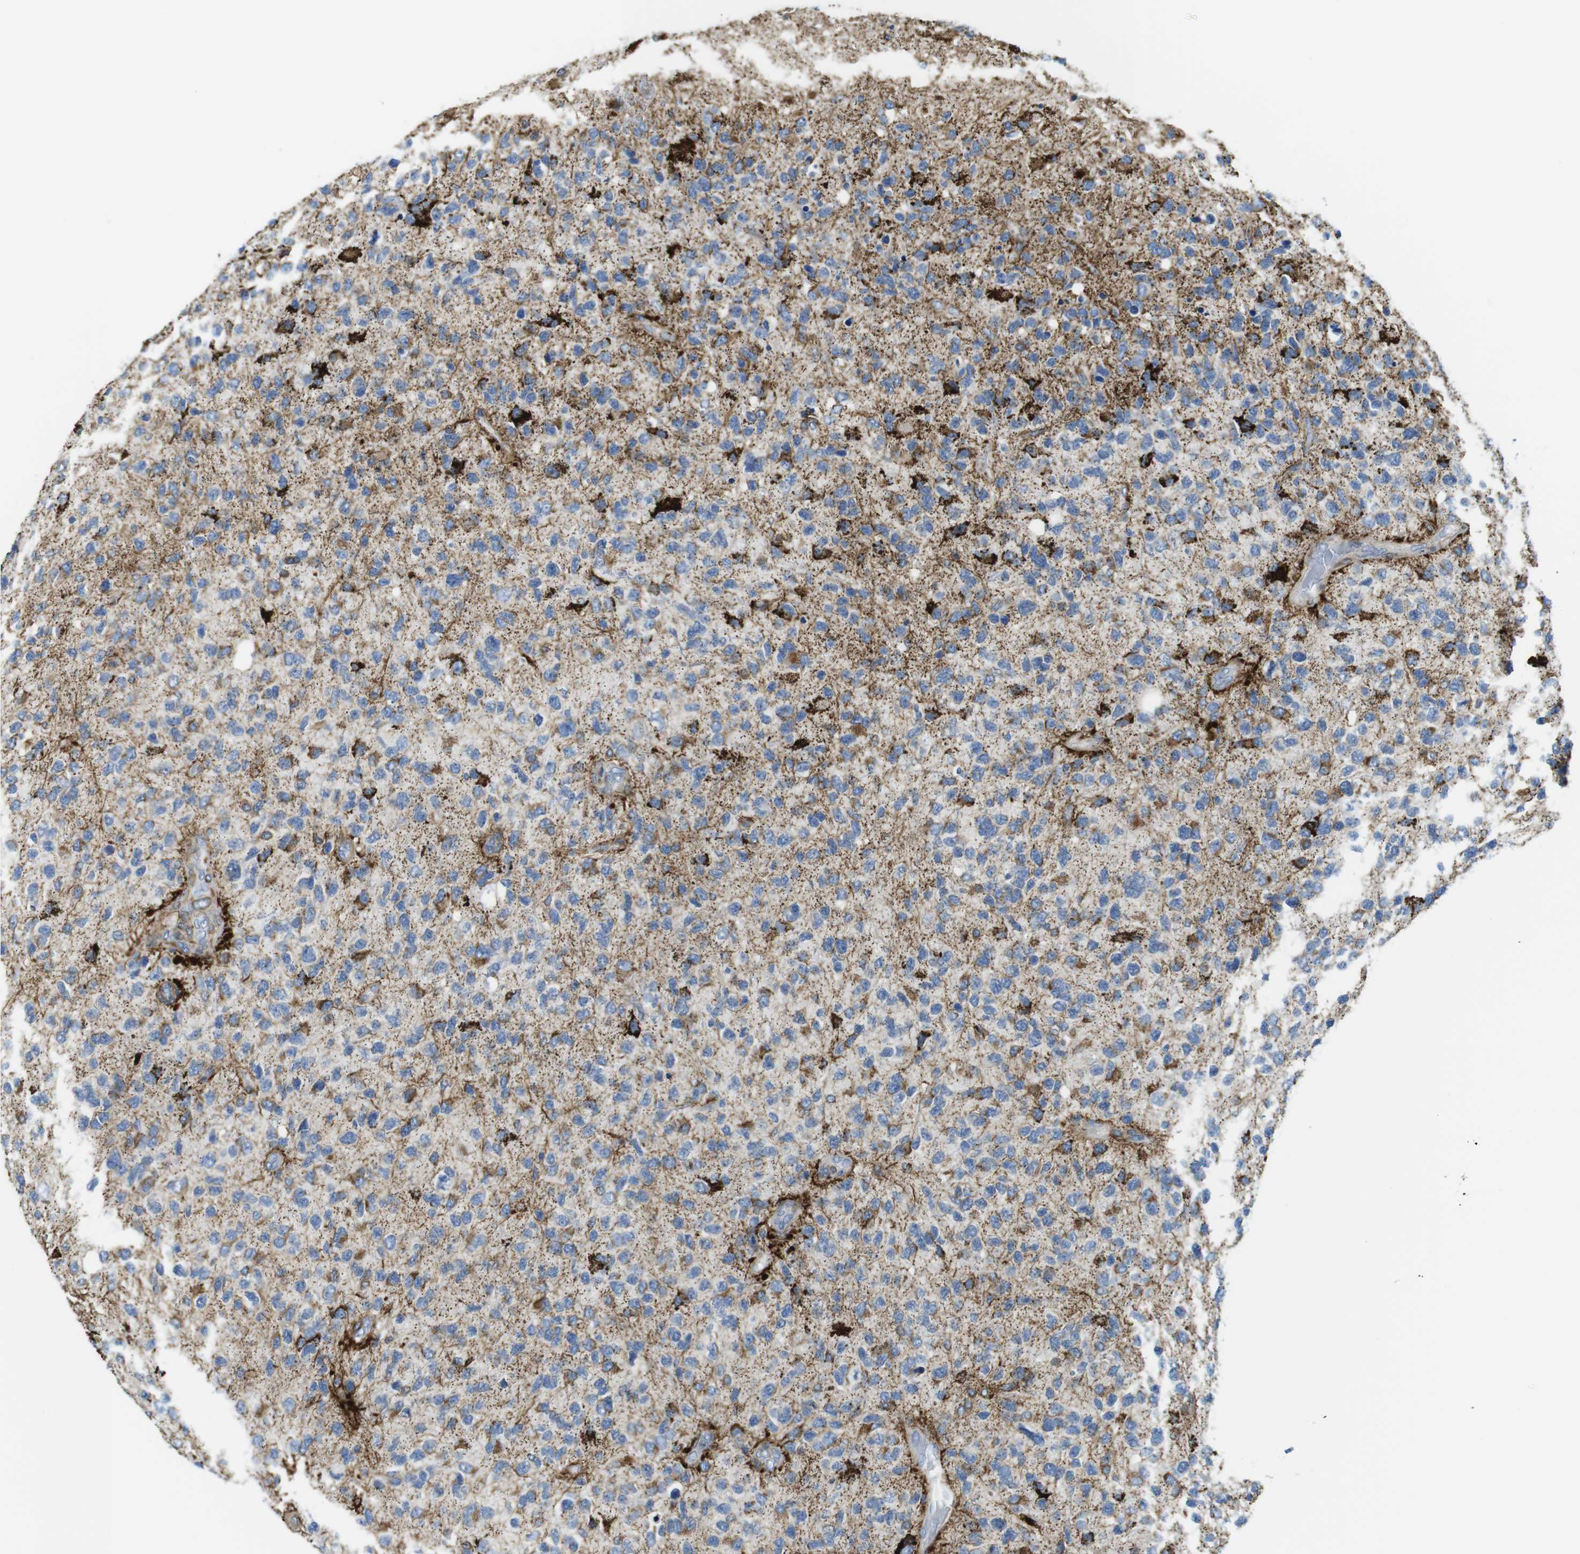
{"staining": {"intensity": "strong", "quantity": "<25%", "location": "cytoplasmic/membranous"}, "tissue": "glioma", "cell_type": "Tumor cells", "image_type": "cancer", "snomed": [{"axis": "morphology", "description": "Glioma, malignant, High grade"}, {"axis": "topography", "description": "Brain"}], "caption": "The micrograph displays immunohistochemical staining of malignant high-grade glioma. There is strong cytoplasmic/membranous positivity is present in approximately <25% of tumor cells. The protein of interest is stained brown, and the nuclei are stained in blue (DAB IHC with brightfield microscopy, high magnification).", "gene": "KCNE3", "patient": {"sex": "female", "age": 58}}